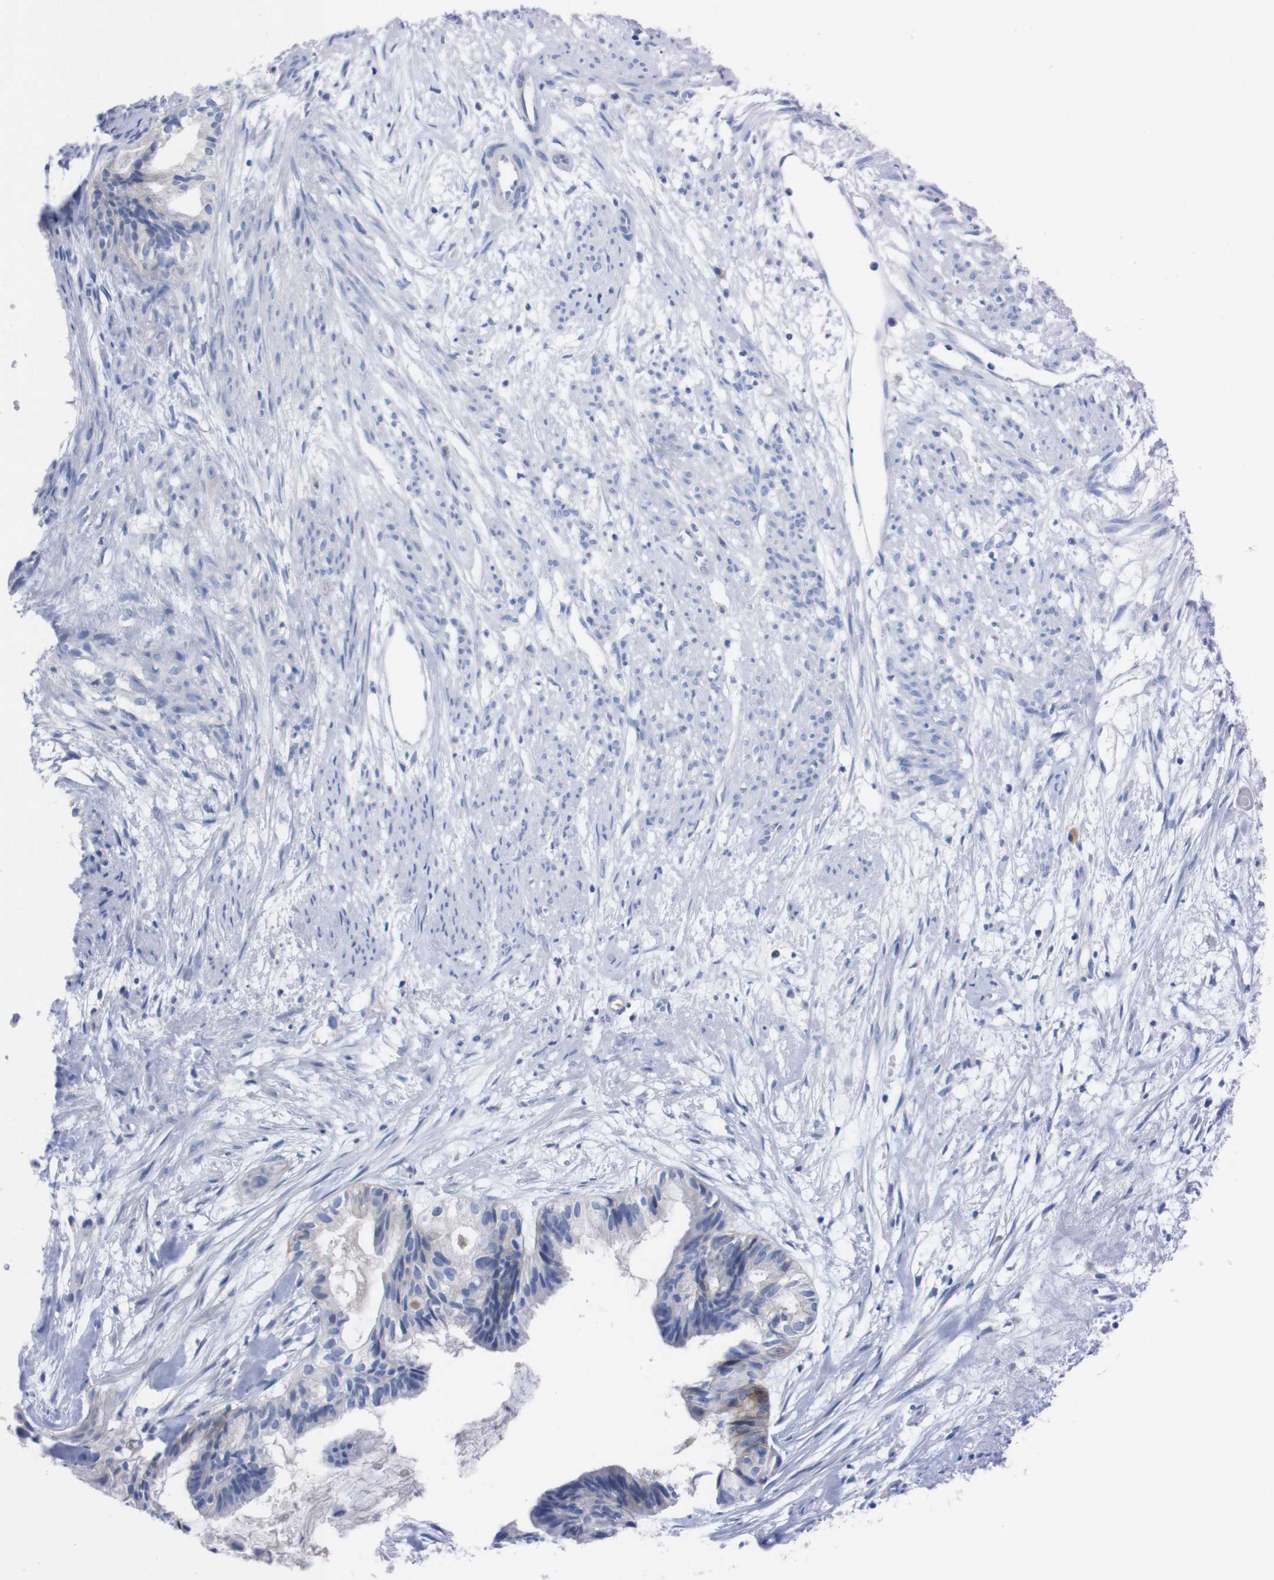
{"staining": {"intensity": "negative", "quantity": "none", "location": "none"}, "tissue": "cervical cancer", "cell_type": "Tumor cells", "image_type": "cancer", "snomed": [{"axis": "morphology", "description": "Normal tissue, NOS"}, {"axis": "morphology", "description": "Adenocarcinoma, NOS"}, {"axis": "topography", "description": "Cervix"}, {"axis": "topography", "description": "Endometrium"}], "caption": "The histopathology image displays no significant staining in tumor cells of cervical cancer.", "gene": "TMEM243", "patient": {"sex": "female", "age": 86}}